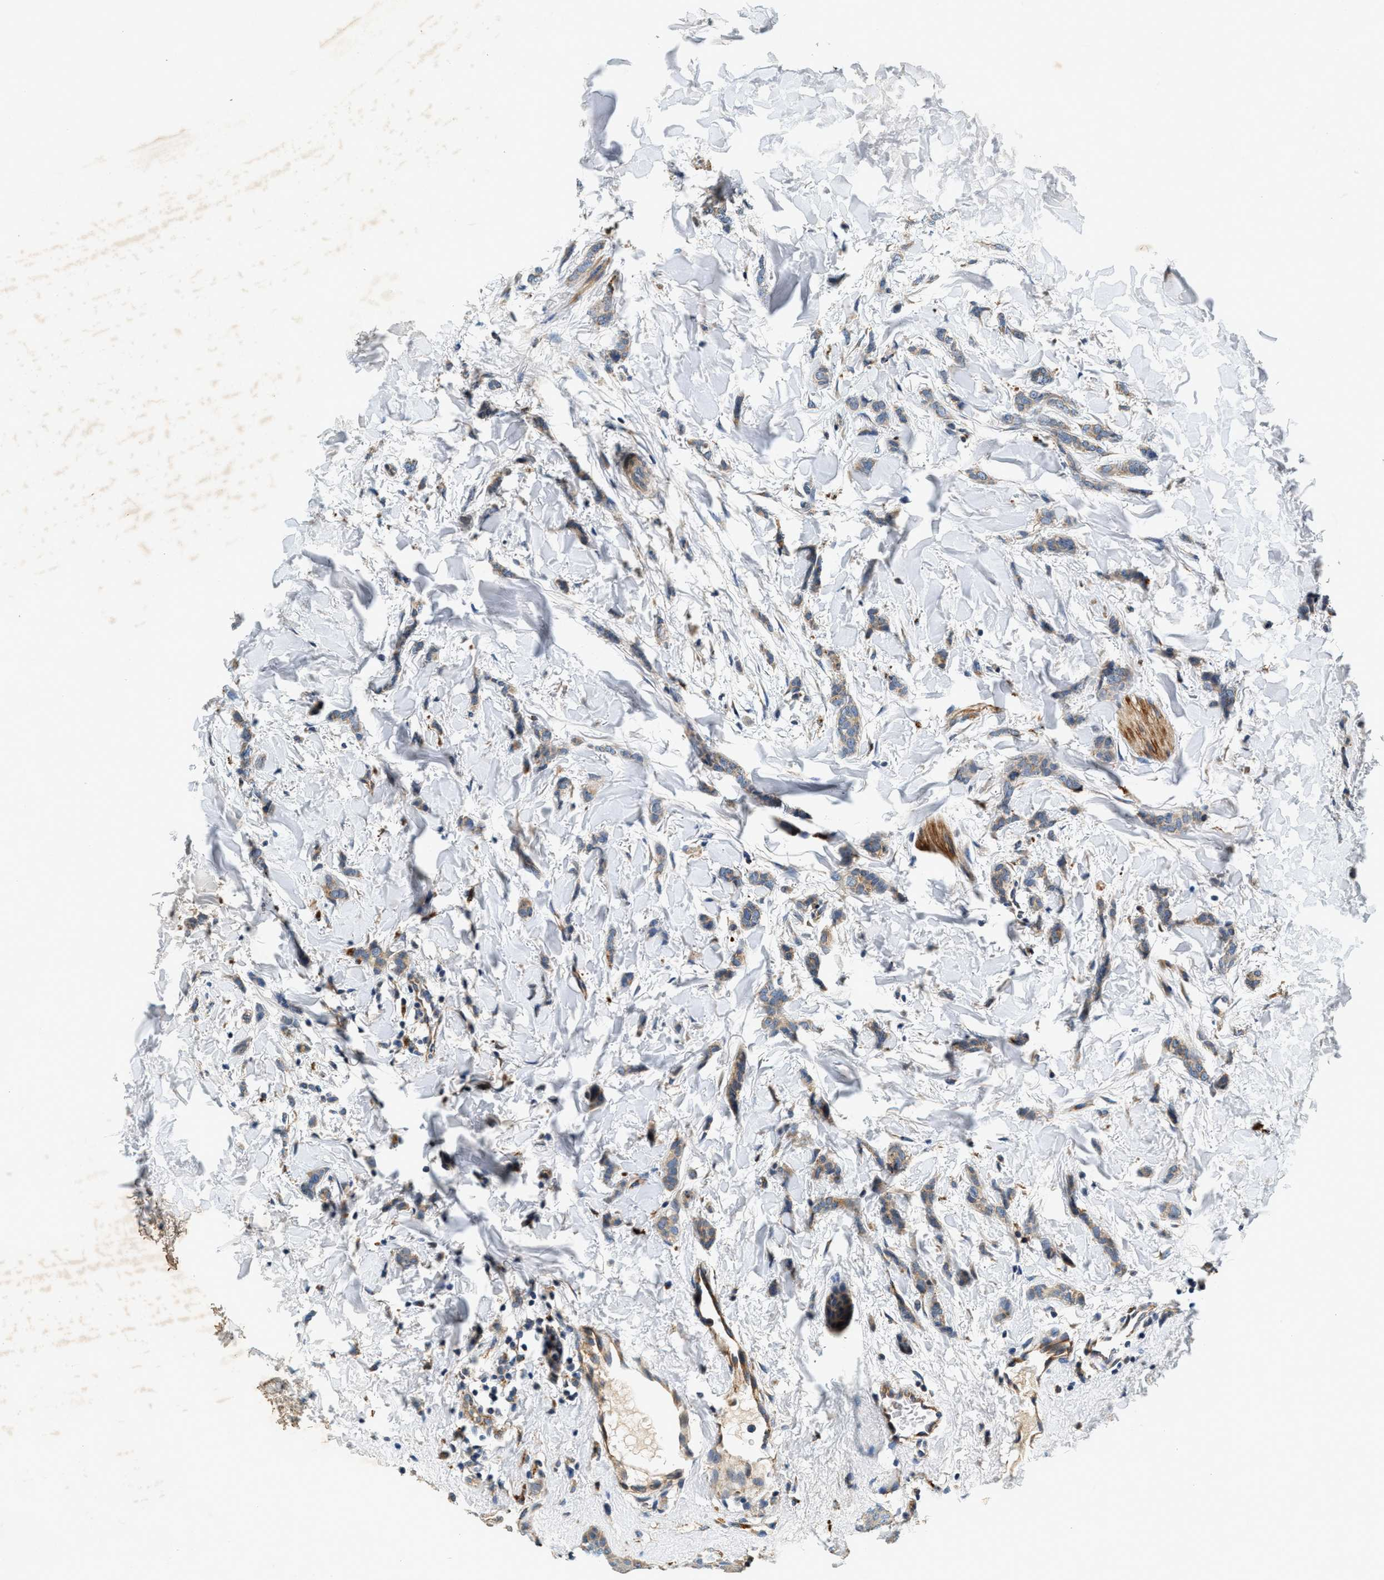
{"staining": {"intensity": "weak", "quantity": ">75%", "location": "cytoplasmic/membranous"}, "tissue": "breast cancer", "cell_type": "Tumor cells", "image_type": "cancer", "snomed": [{"axis": "morphology", "description": "Lobular carcinoma"}, {"axis": "topography", "description": "Skin"}, {"axis": "topography", "description": "Breast"}], "caption": "Human breast lobular carcinoma stained with a brown dye shows weak cytoplasmic/membranous positive staining in about >75% of tumor cells.", "gene": "DUSP10", "patient": {"sex": "female", "age": 46}}